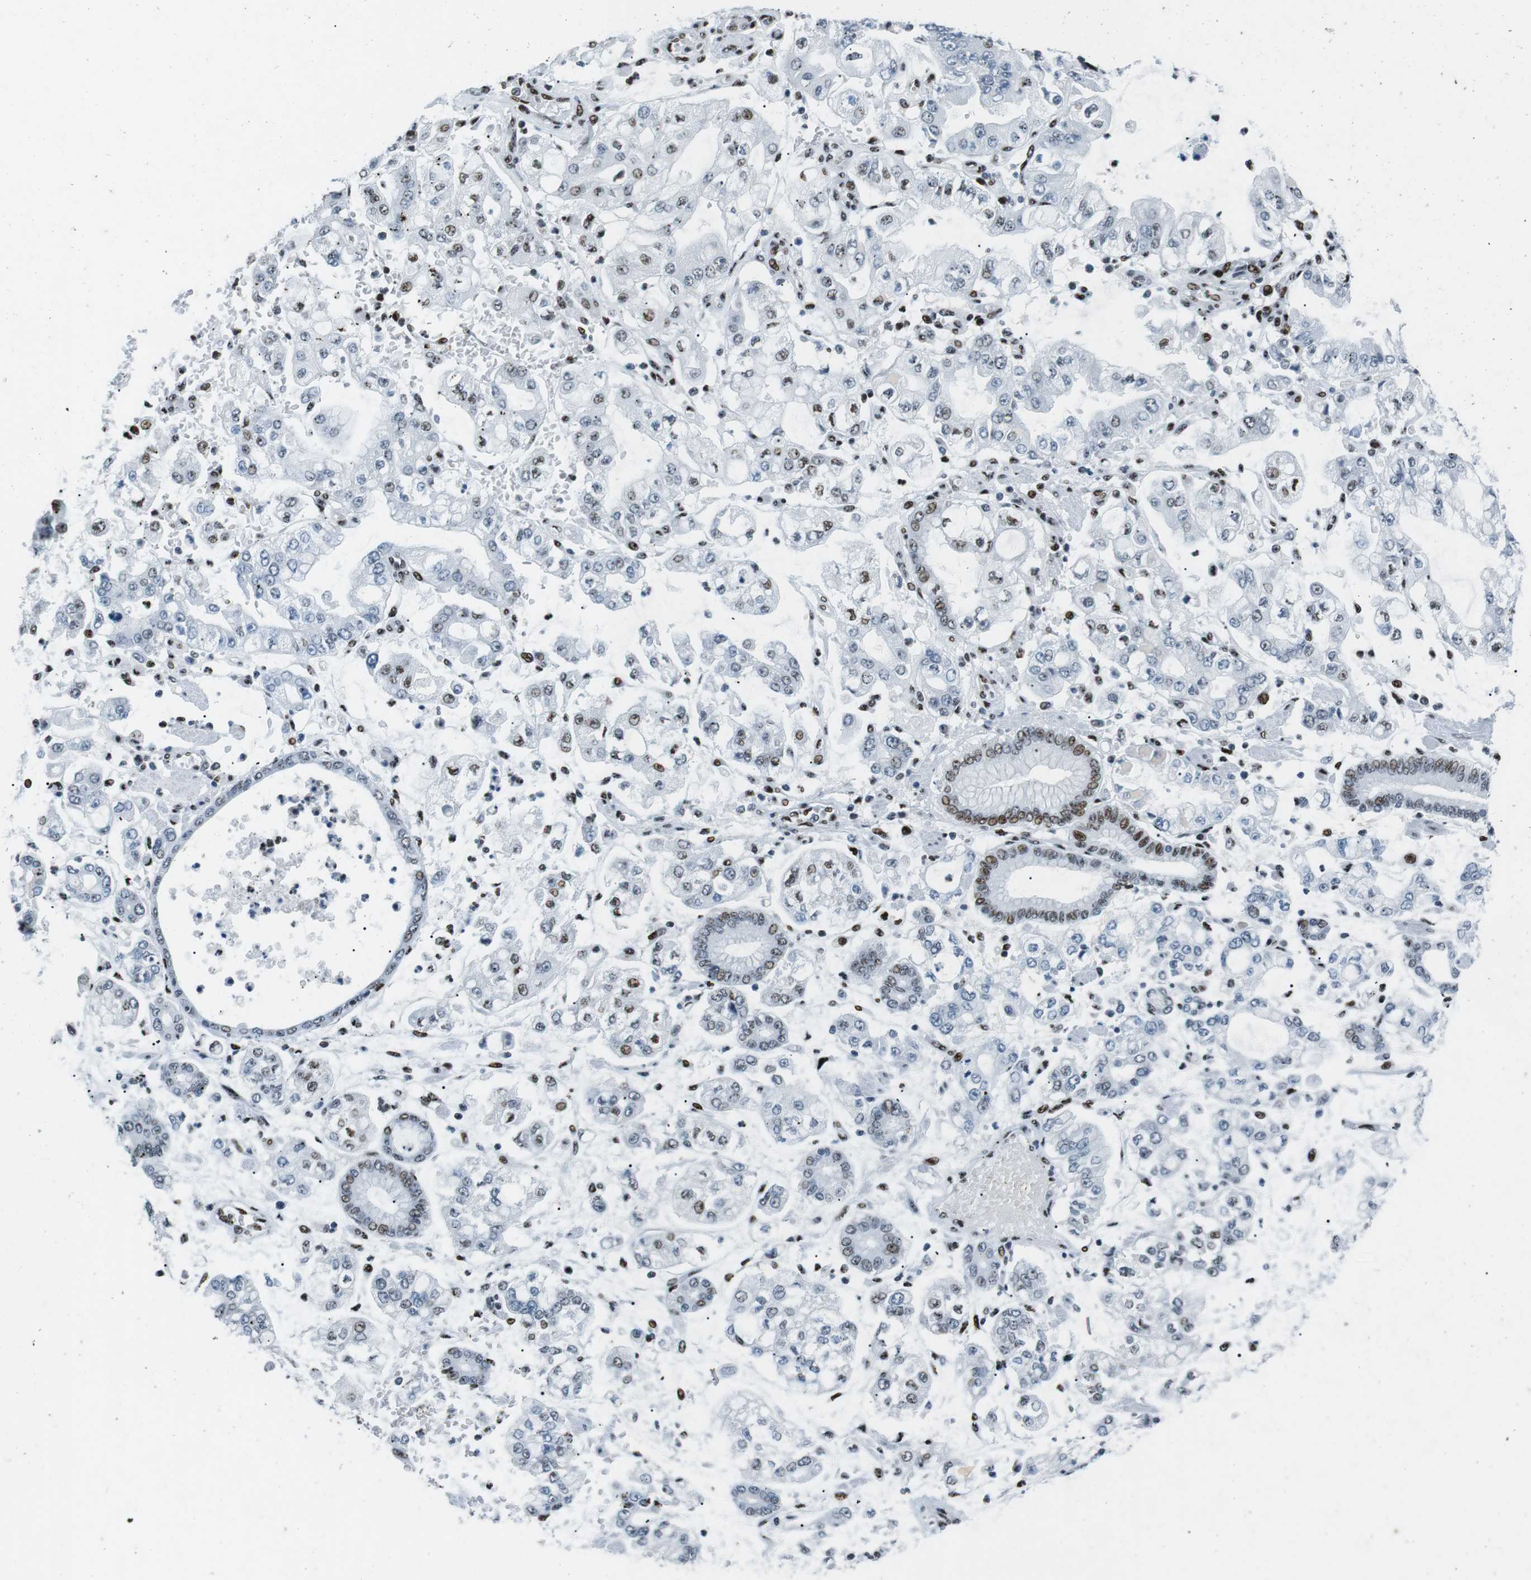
{"staining": {"intensity": "moderate", "quantity": "<25%", "location": "nuclear"}, "tissue": "stomach cancer", "cell_type": "Tumor cells", "image_type": "cancer", "snomed": [{"axis": "morphology", "description": "Adenocarcinoma, NOS"}, {"axis": "topography", "description": "Stomach"}], "caption": "This image reveals immunohistochemistry (IHC) staining of human stomach cancer, with low moderate nuclear staining in approximately <25% of tumor cells.", "gene": "PML", "patient": {"sex": "male", "age": 76}}